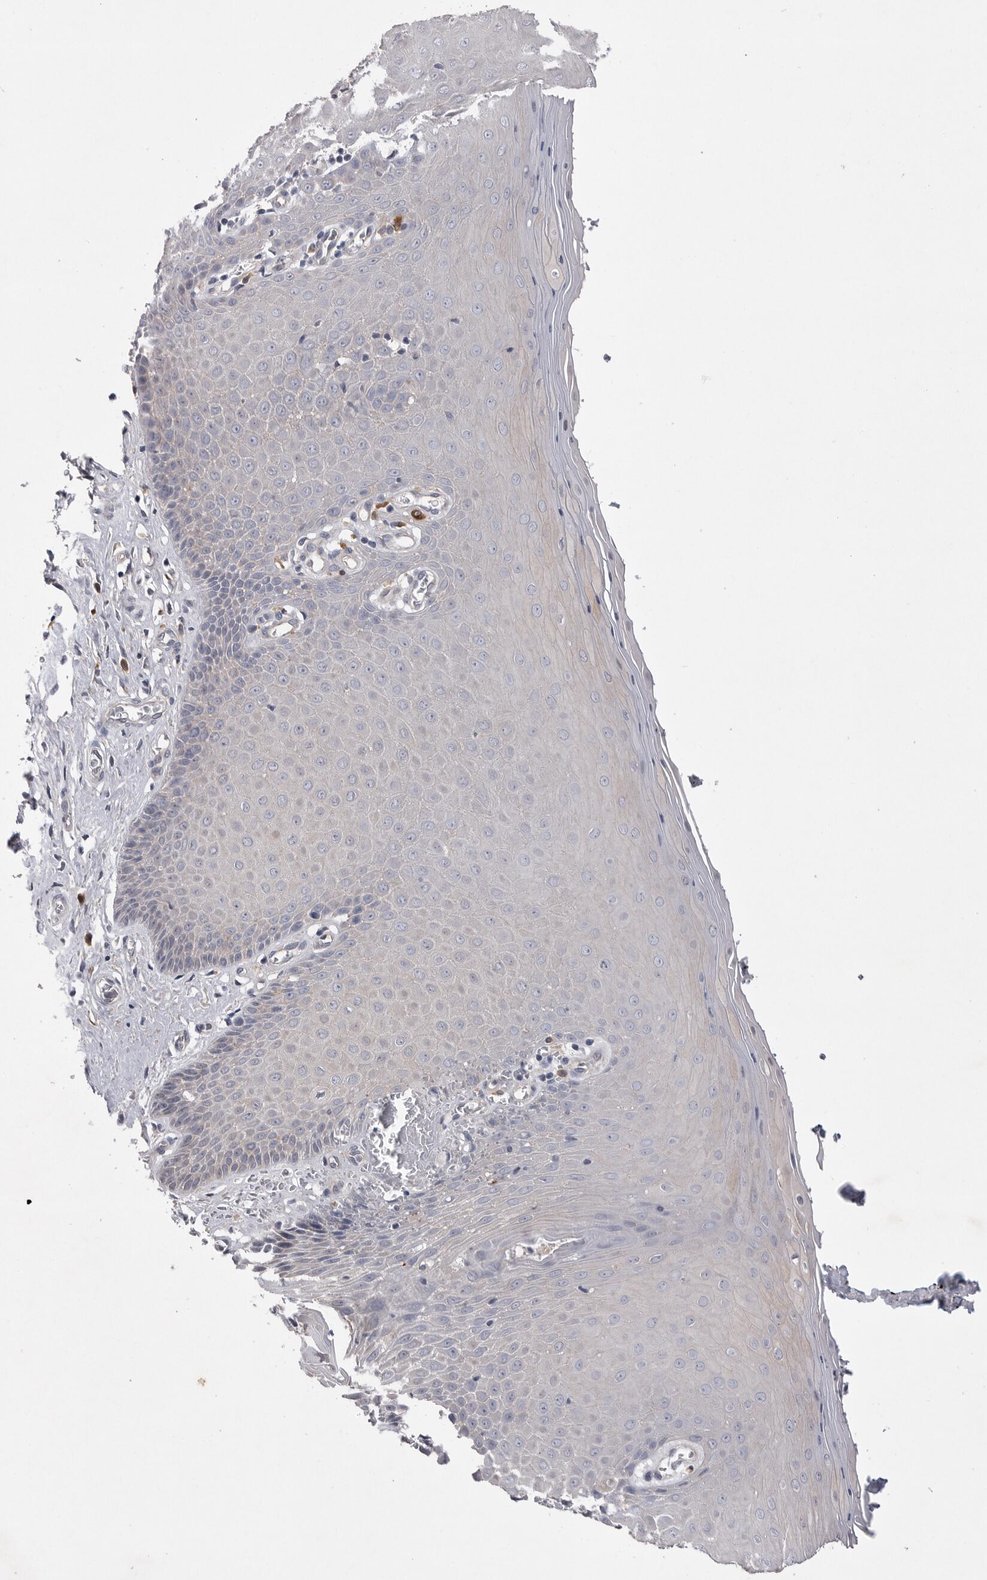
{"staining": {"intensity": "weak", "quantity": "<25%", "location": "cytoplasmic/membranous"}, "tissue": "cervix", "cell_type": "Glandular cells", "image_type": "normal", "snomed": [{"axis": "morphology", "description": "Normal tissue, NOS"}, {"axis": "topography", "description": "Cervix"}], "caption": "IHC of benign human cervix exhibits no positivity in glandular cells. Nuclei are stained in blue.", "gene": "VAC14", "patient": {"sex": "female", "age": 55}}